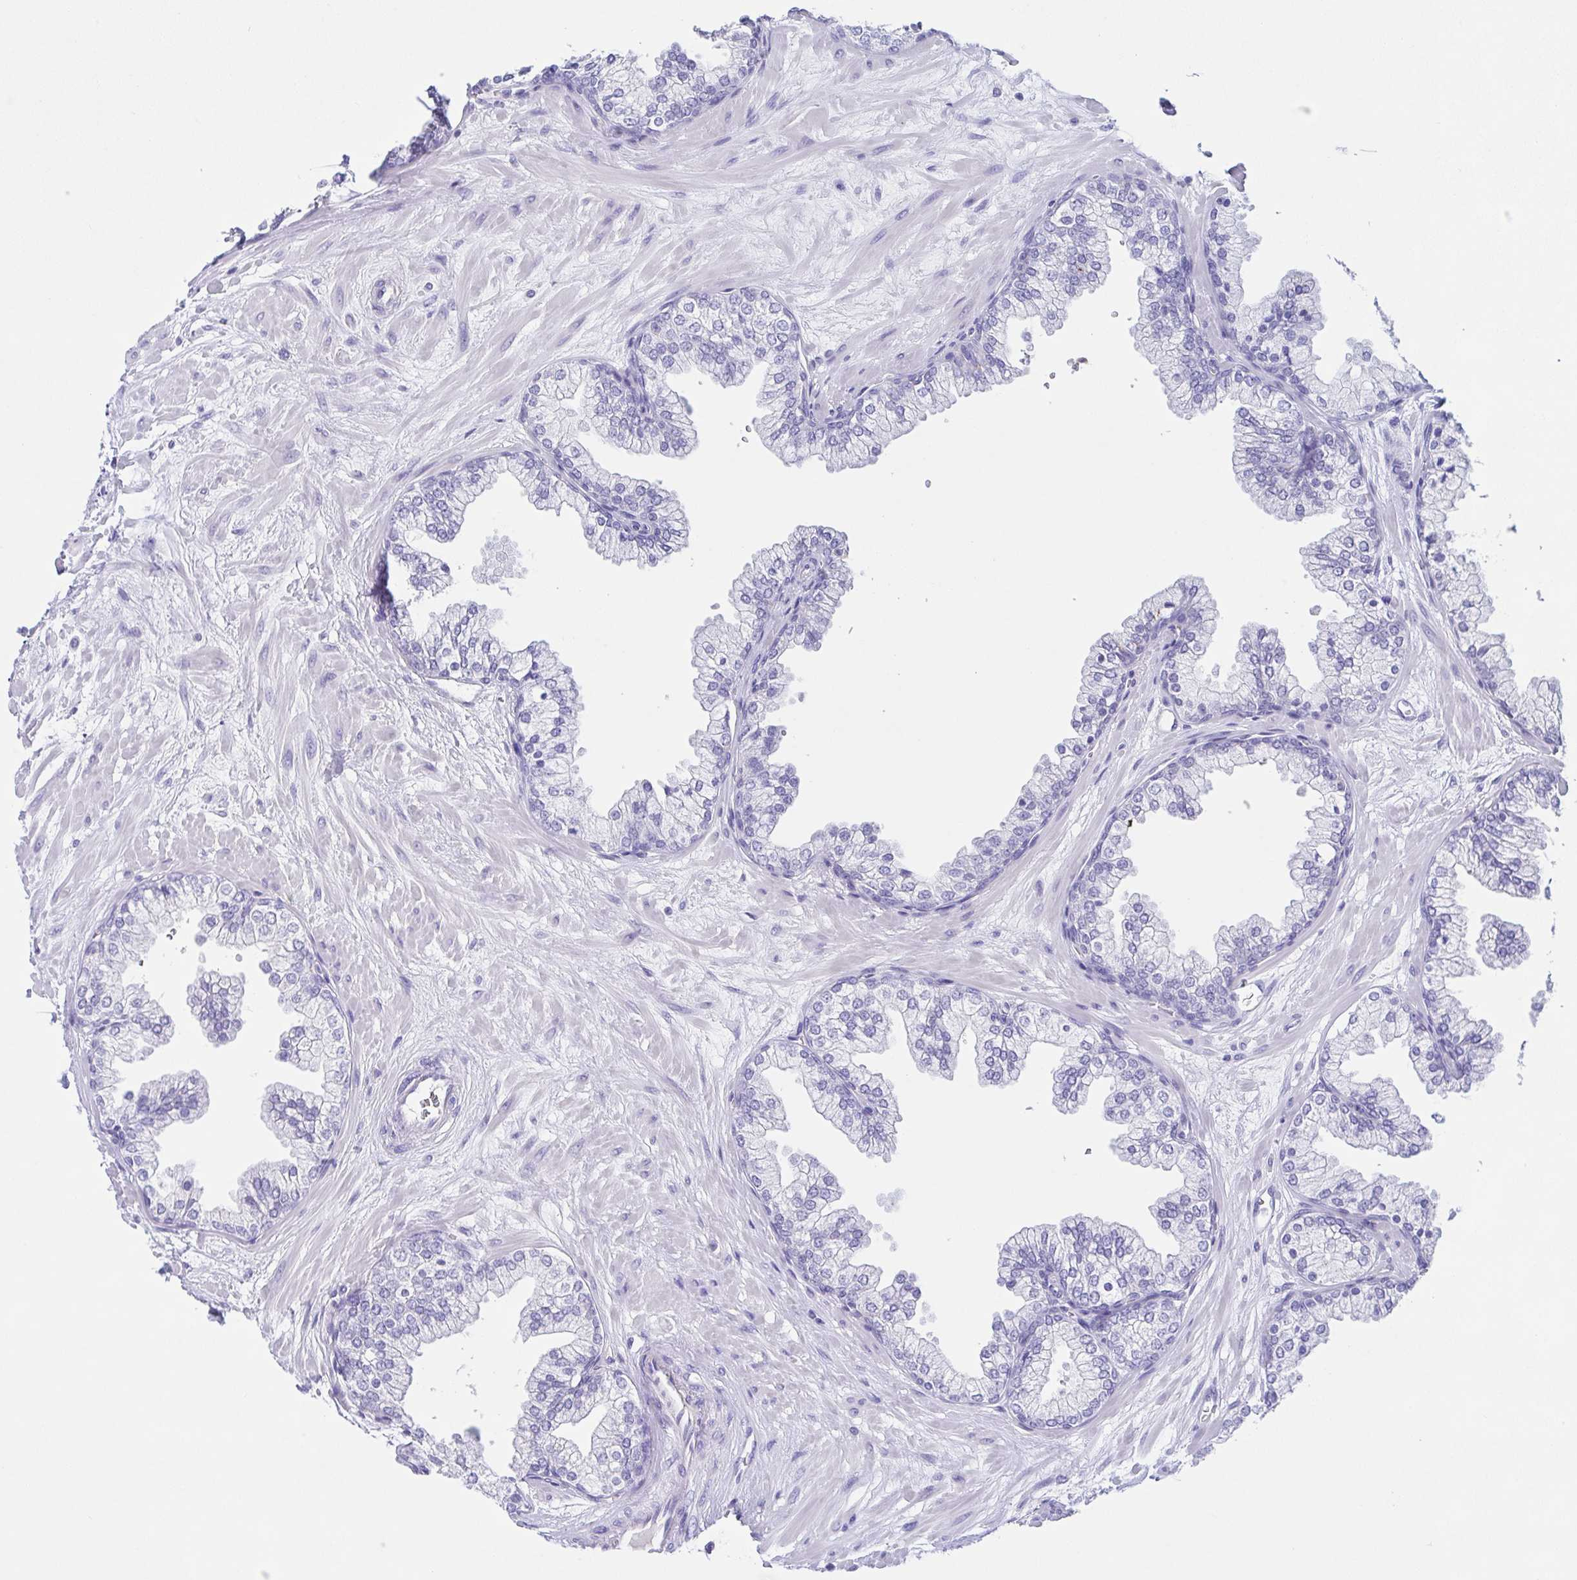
{"staining": {"intensity": "negative", "quantity": "none", "location": "none"}, "tissue": "prostate", "cell_type": "Glandular cells", "image_type": "normal", "snomed": [{"axis": "morphology", "description": "Normal tissue, NOS"}, {"axis": "topography", "description": "Prostate"}, {"axis": "topography", "description": "Peripheral nerve tissue"}], "caption": "Glandular cells show no significant protein positivity in normal prostate. (Brightfield microscopy of DAB (3,3'-diaminobenzidine) immunohistochemistry at high magnification).", "gene": "ARPP21", "patient": {"sex": "male", "age": 61}}